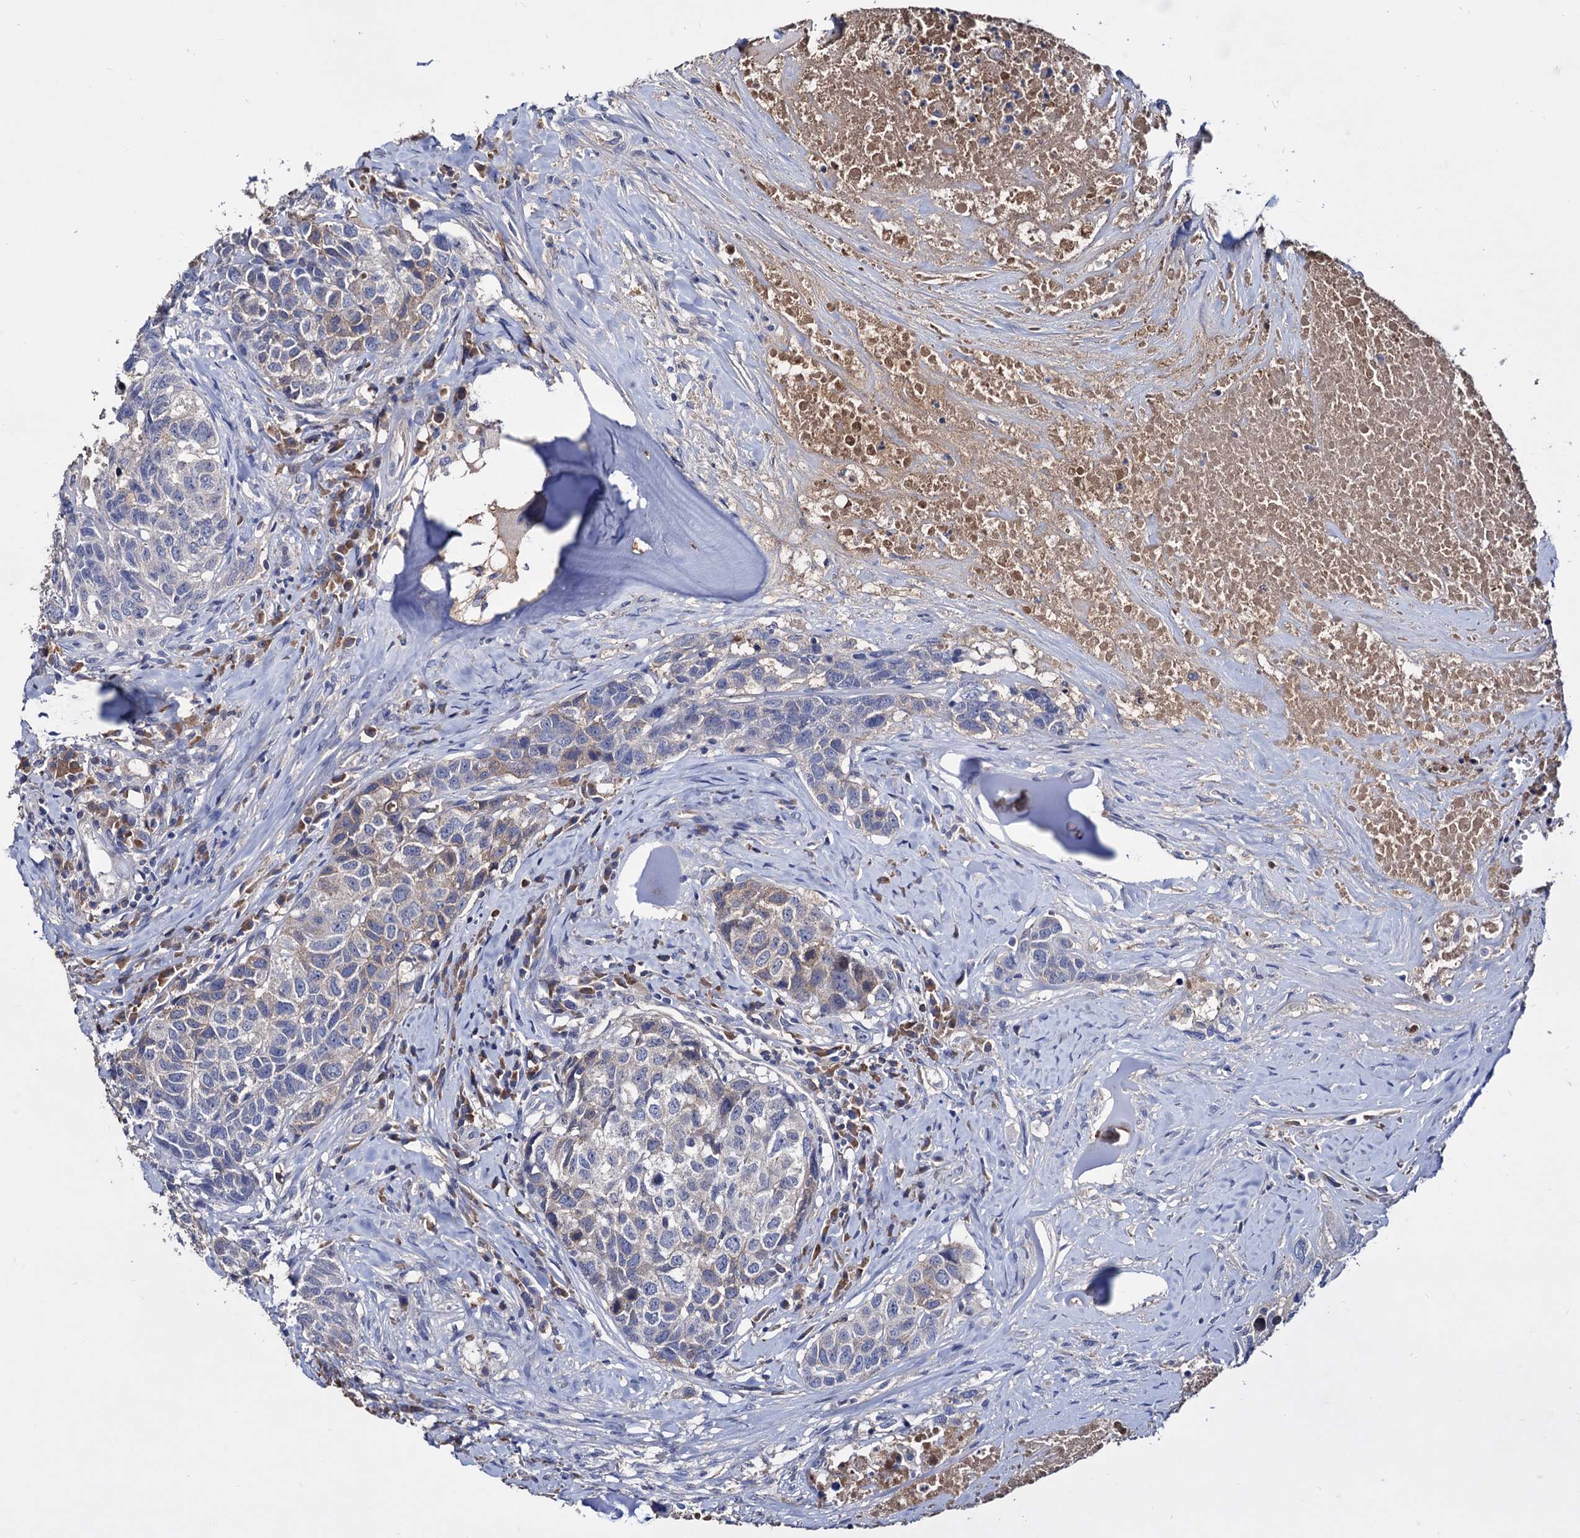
{"staining": {"intensity": "negative", "quantity": "none", "location": "none"}, "tissue": "head and neck cancer", "cell_type": "Tumor cells", "image_type": "cancer", "snomed": [{"axis": "morphology", "description": "Squamous cell carcinoma, NOS"}, {"axis": "topography", "description": "Head-Neck"}], "caption": "Protein analysis of head and neck cancer displays no significant staining in tumor cells.", "gene": "NPAS4", "patient": {"sex": "male", "age": 66}}